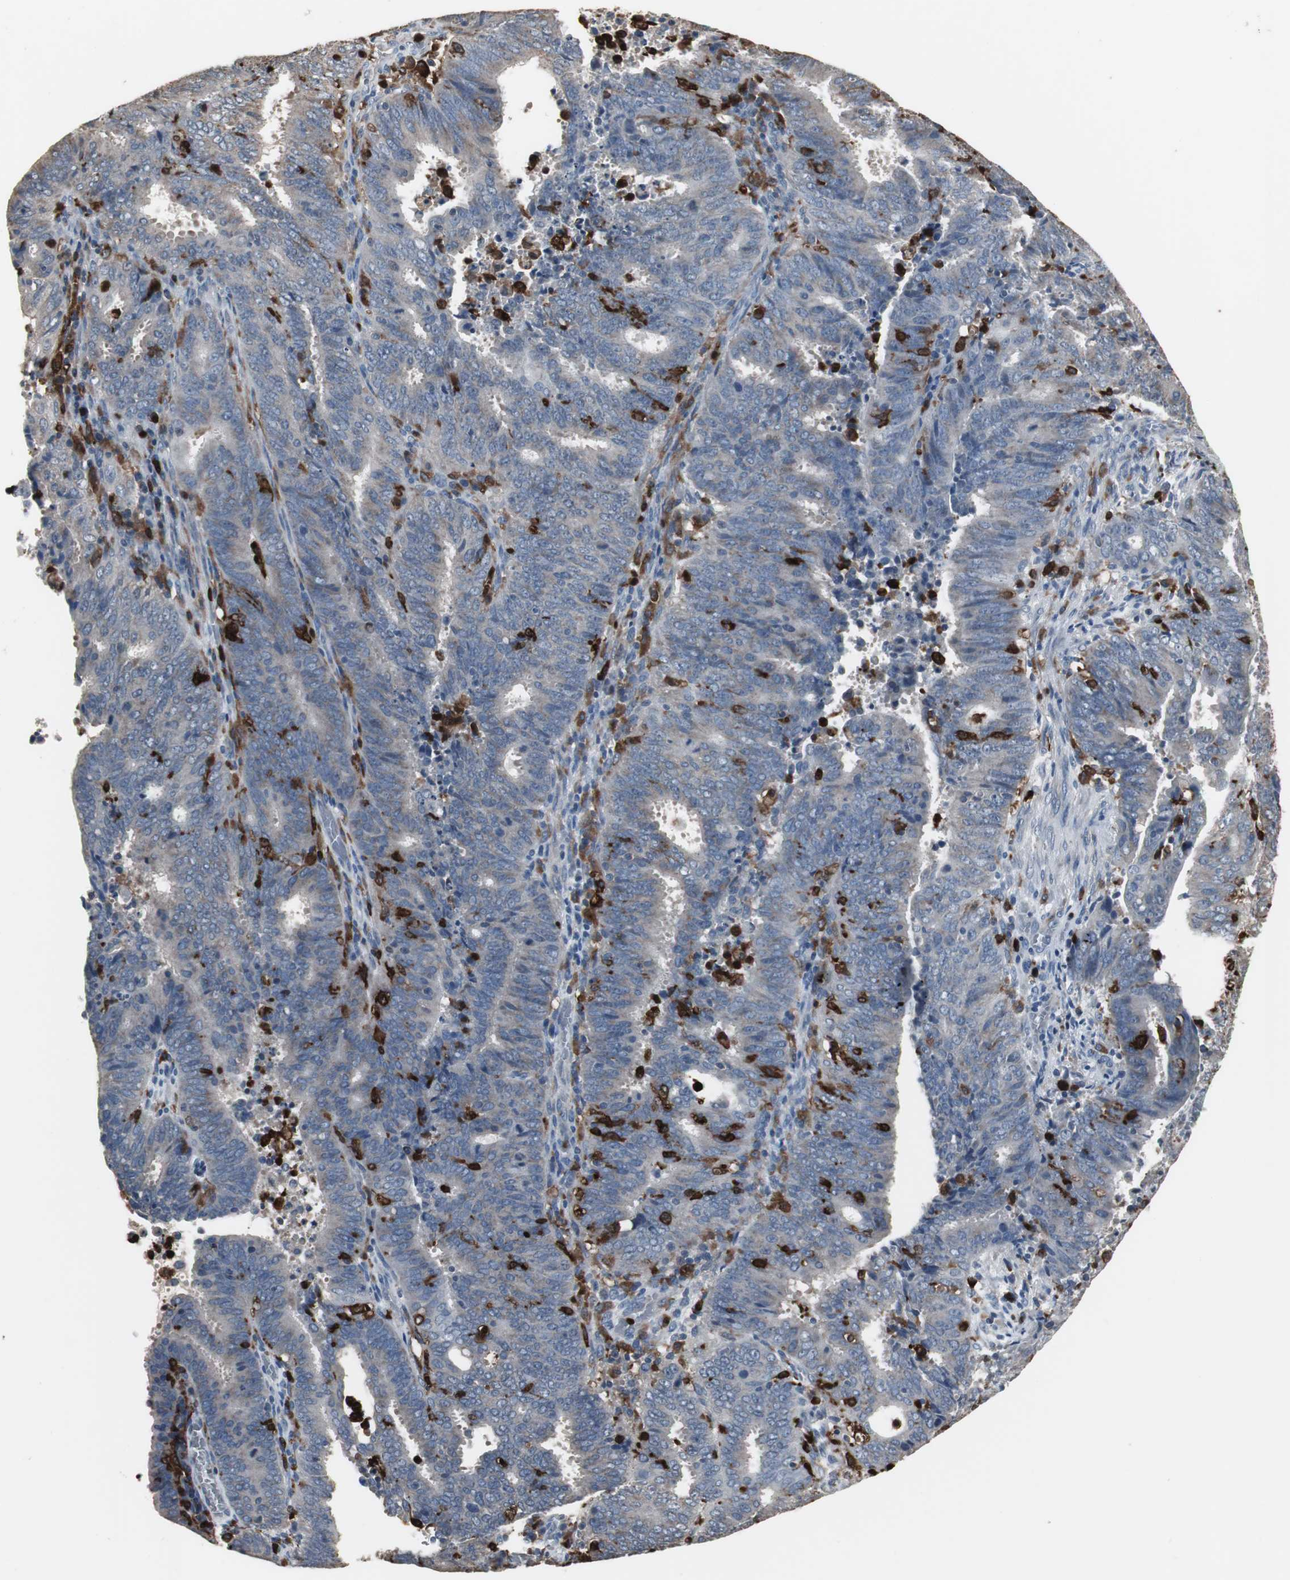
{"staining": {"intensity": "weak", "quantity": "25%-75%", "location": "cytoplasmic/membranous"}, "tissue": "cervical cancer", "cell_type": "Tumor cells", "image_type": "cancer", "snomed": [{"axis": "morphology", "description": "Adenocarcinoma, NOS"}, {"axis": "topography", "description": "Cervix"}], "caption": "This is an image of immunohistochemistry (IHC) staining of cervical adenocarcinoma, which shows weak staining in the cytoplasmic/membranous of tumor cells.", "gene": "NCF2", "patient": {"sex": "female", "age": 44}}